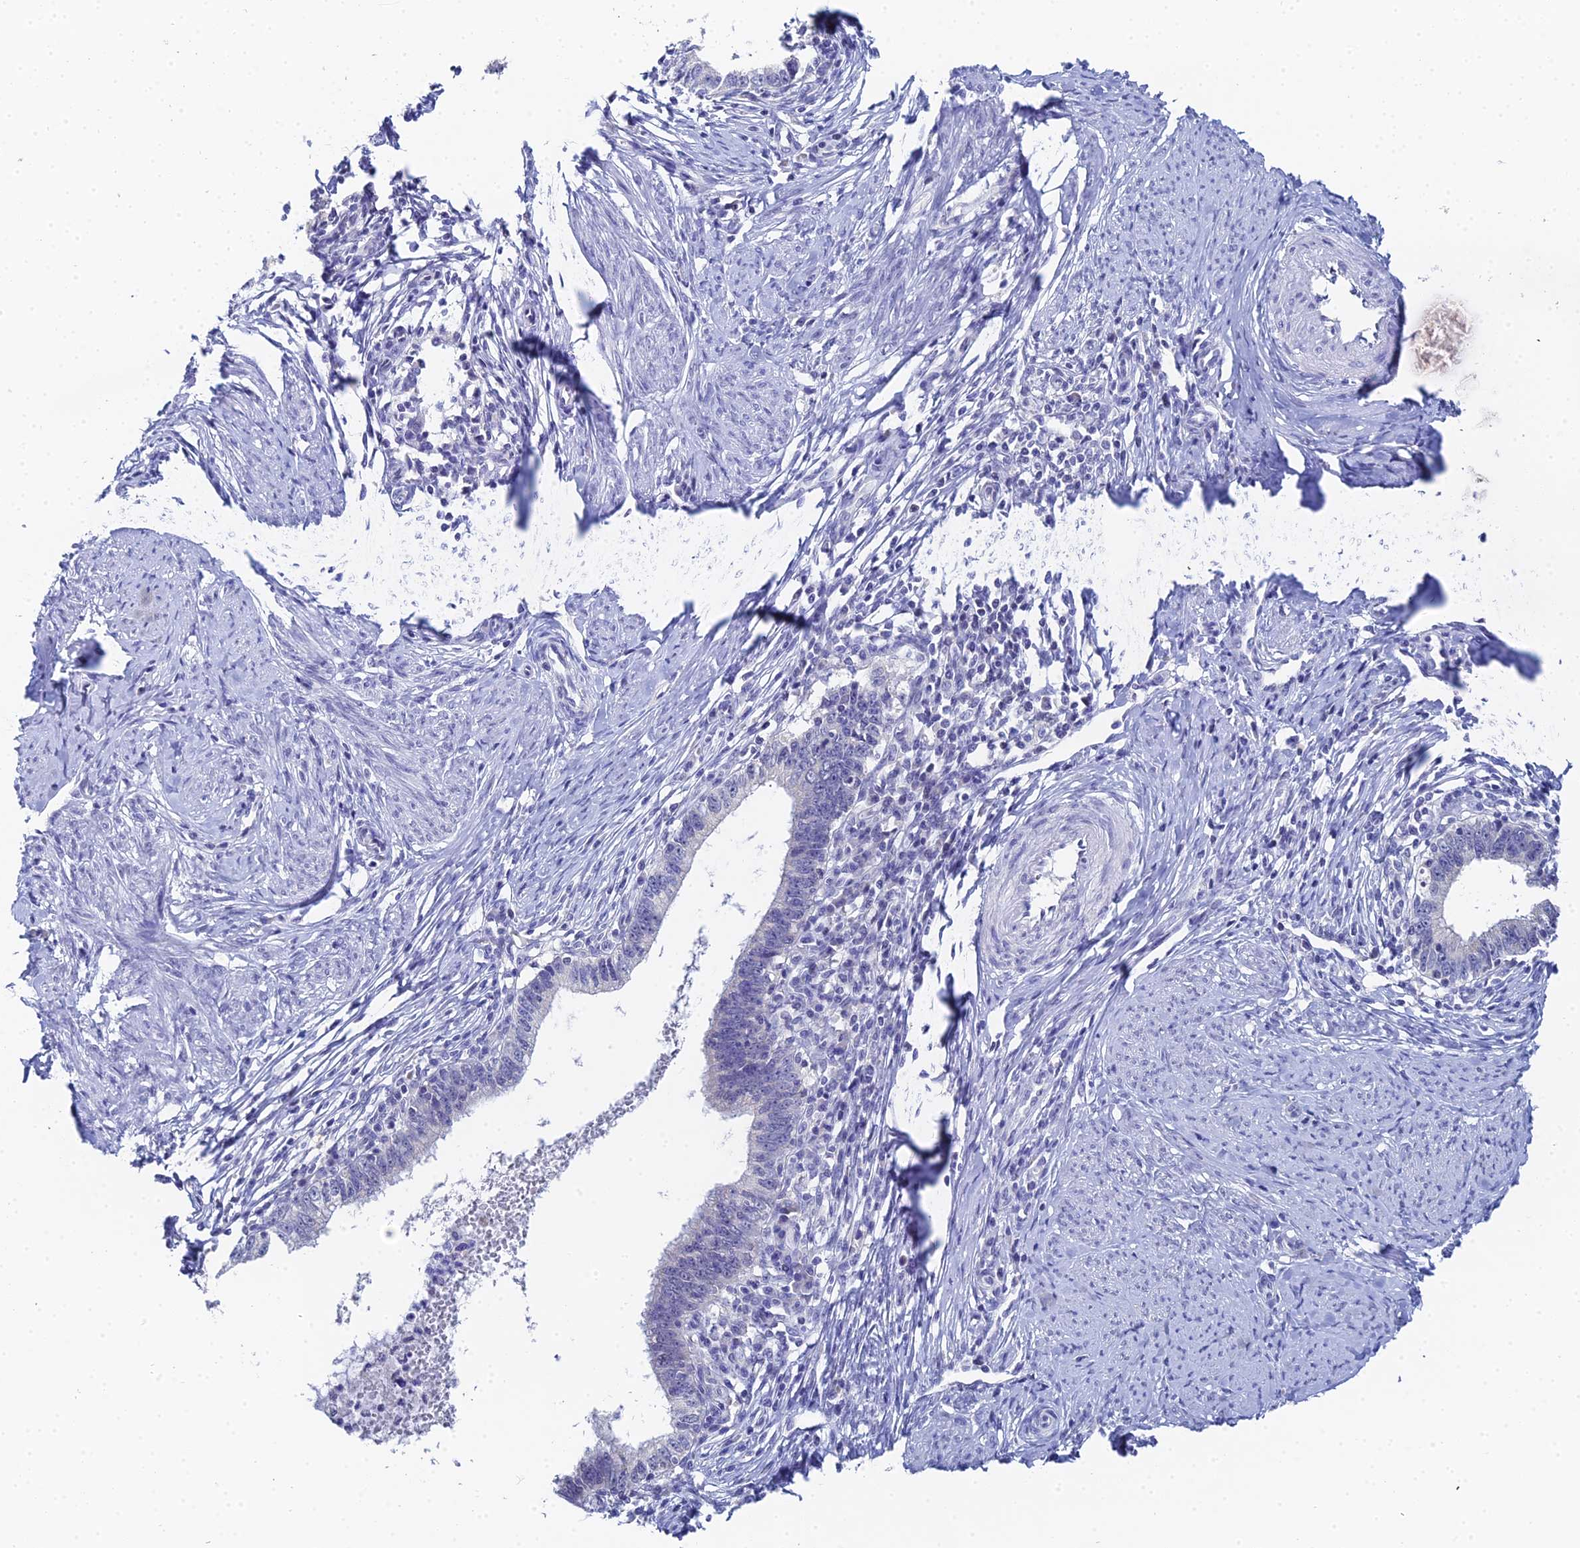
{"staining": {"intensity": "negative", "quantity": "none", "location": "none"}, "tissue": "cervical cancer", "cell_type": "Tumor cells", "image_type": "cancer", "snomed": [{"axis": "morphology", "description": "Adenocarcinoma, NOS"}, {"axis": "topography", "description": "Cervix"}], "caption": "High magnification brightfield microscopy of adenocarcinoma (cervical) stained with DAB (3,3'-diaminobenzidine) (brown) and counterstained with hematoxylin (blue): tumor cells show no significant positivity.", "gene": "OCM", "patient": {"sex": "female", "age": 36}}